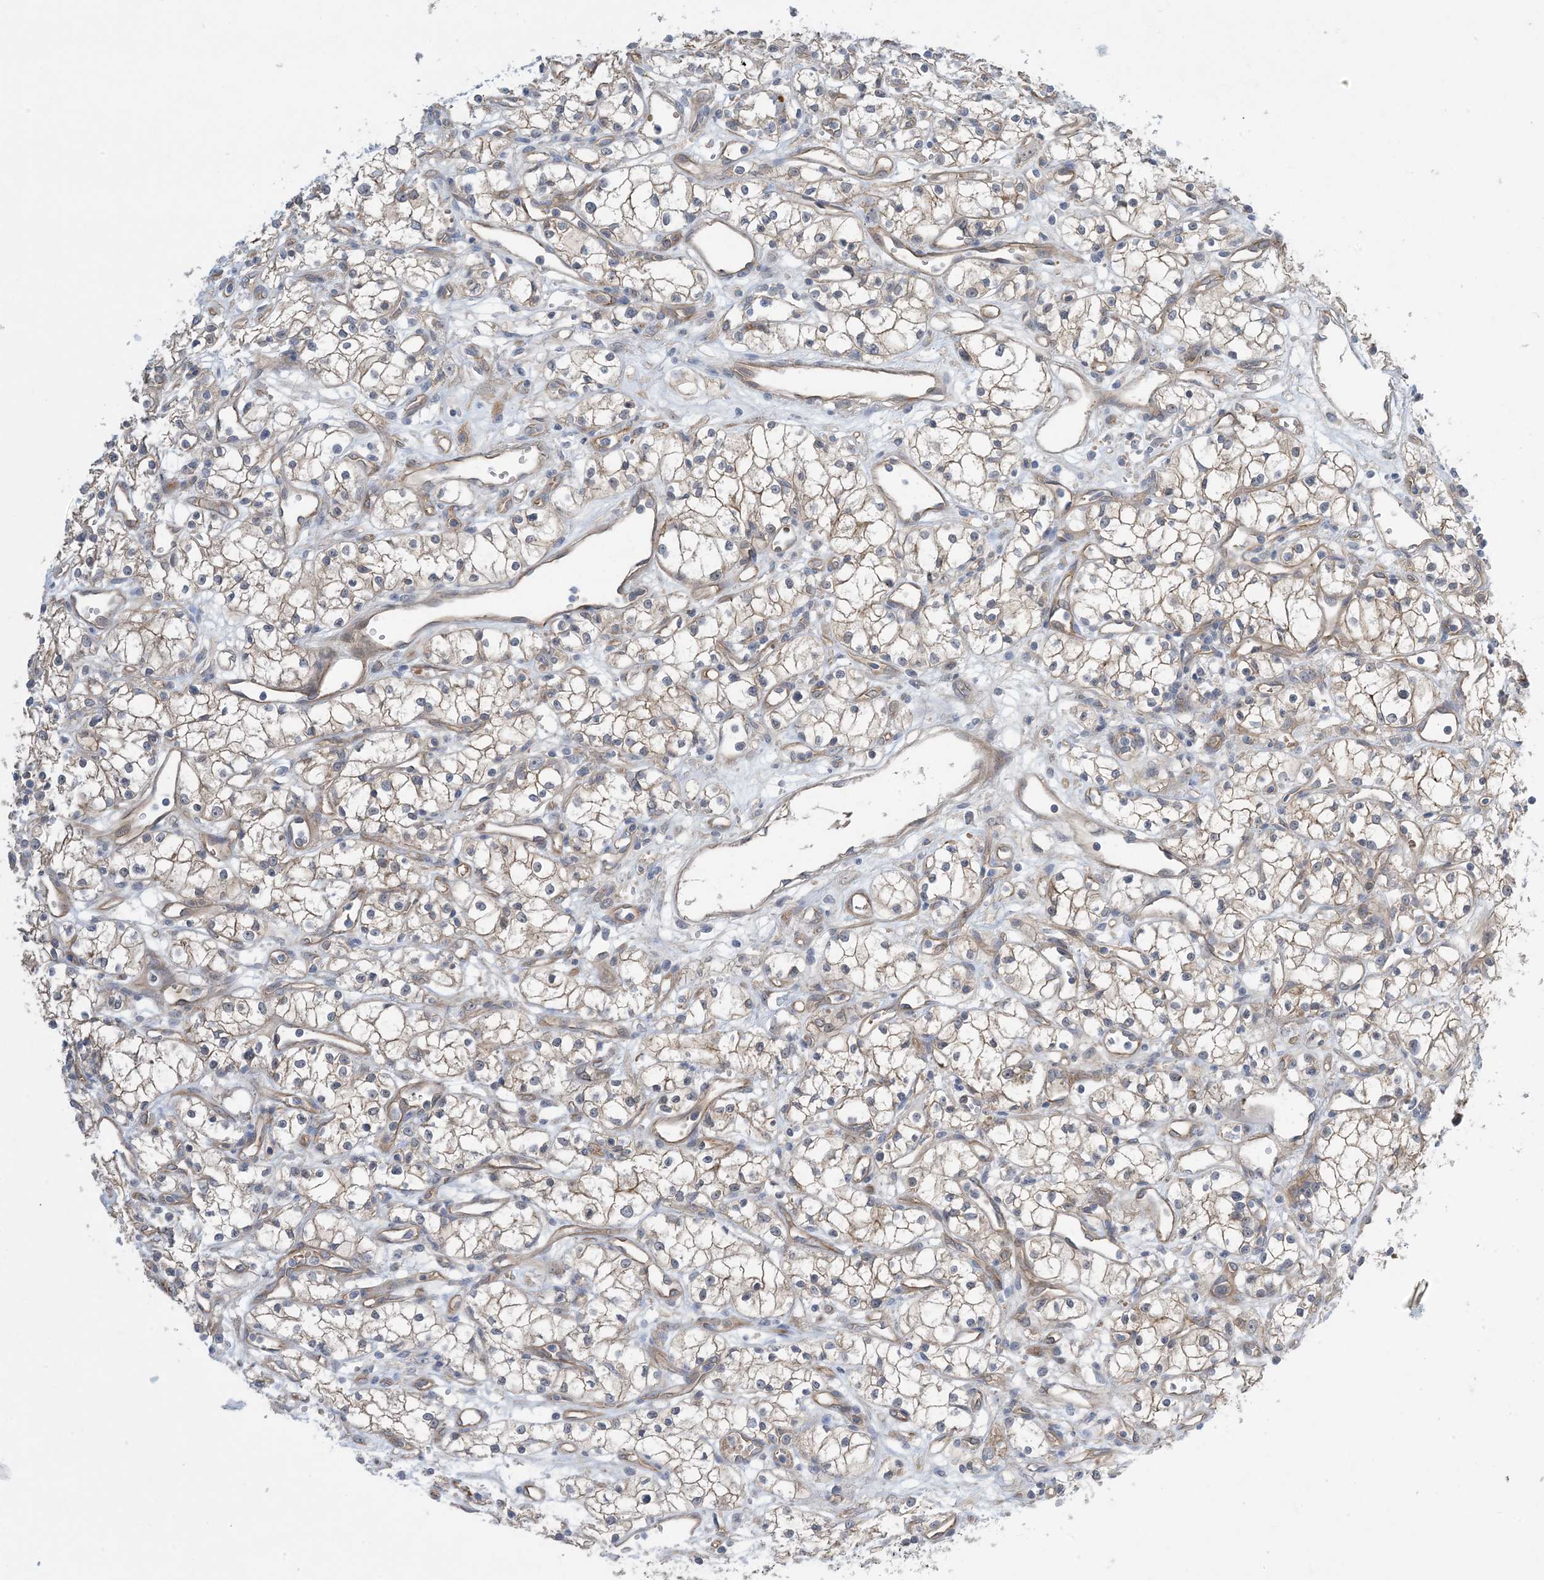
{"staining": {"intensity": "weak", "quantity": "<25%", "location": "cytoplasmic/membranous"}, "tissue": "renal cancer", "cell_type": "Tumor cells", "image_type": "cancer", "snomed": [{"axis": "morphology", "description": "Adenocarcinoma, NOS"}, {"axis": "topography", "description": "Kidney"}], "caption": "Tumor cells show no significant staining in renal cancer. Brightfield microscopy of immunohistochemistry (IHC) stained with DAB (brown) and hematoxylin (blue), captured at high magnification.", "gene": "AOC1", "patient": {"sex": "male", "age": 59}}